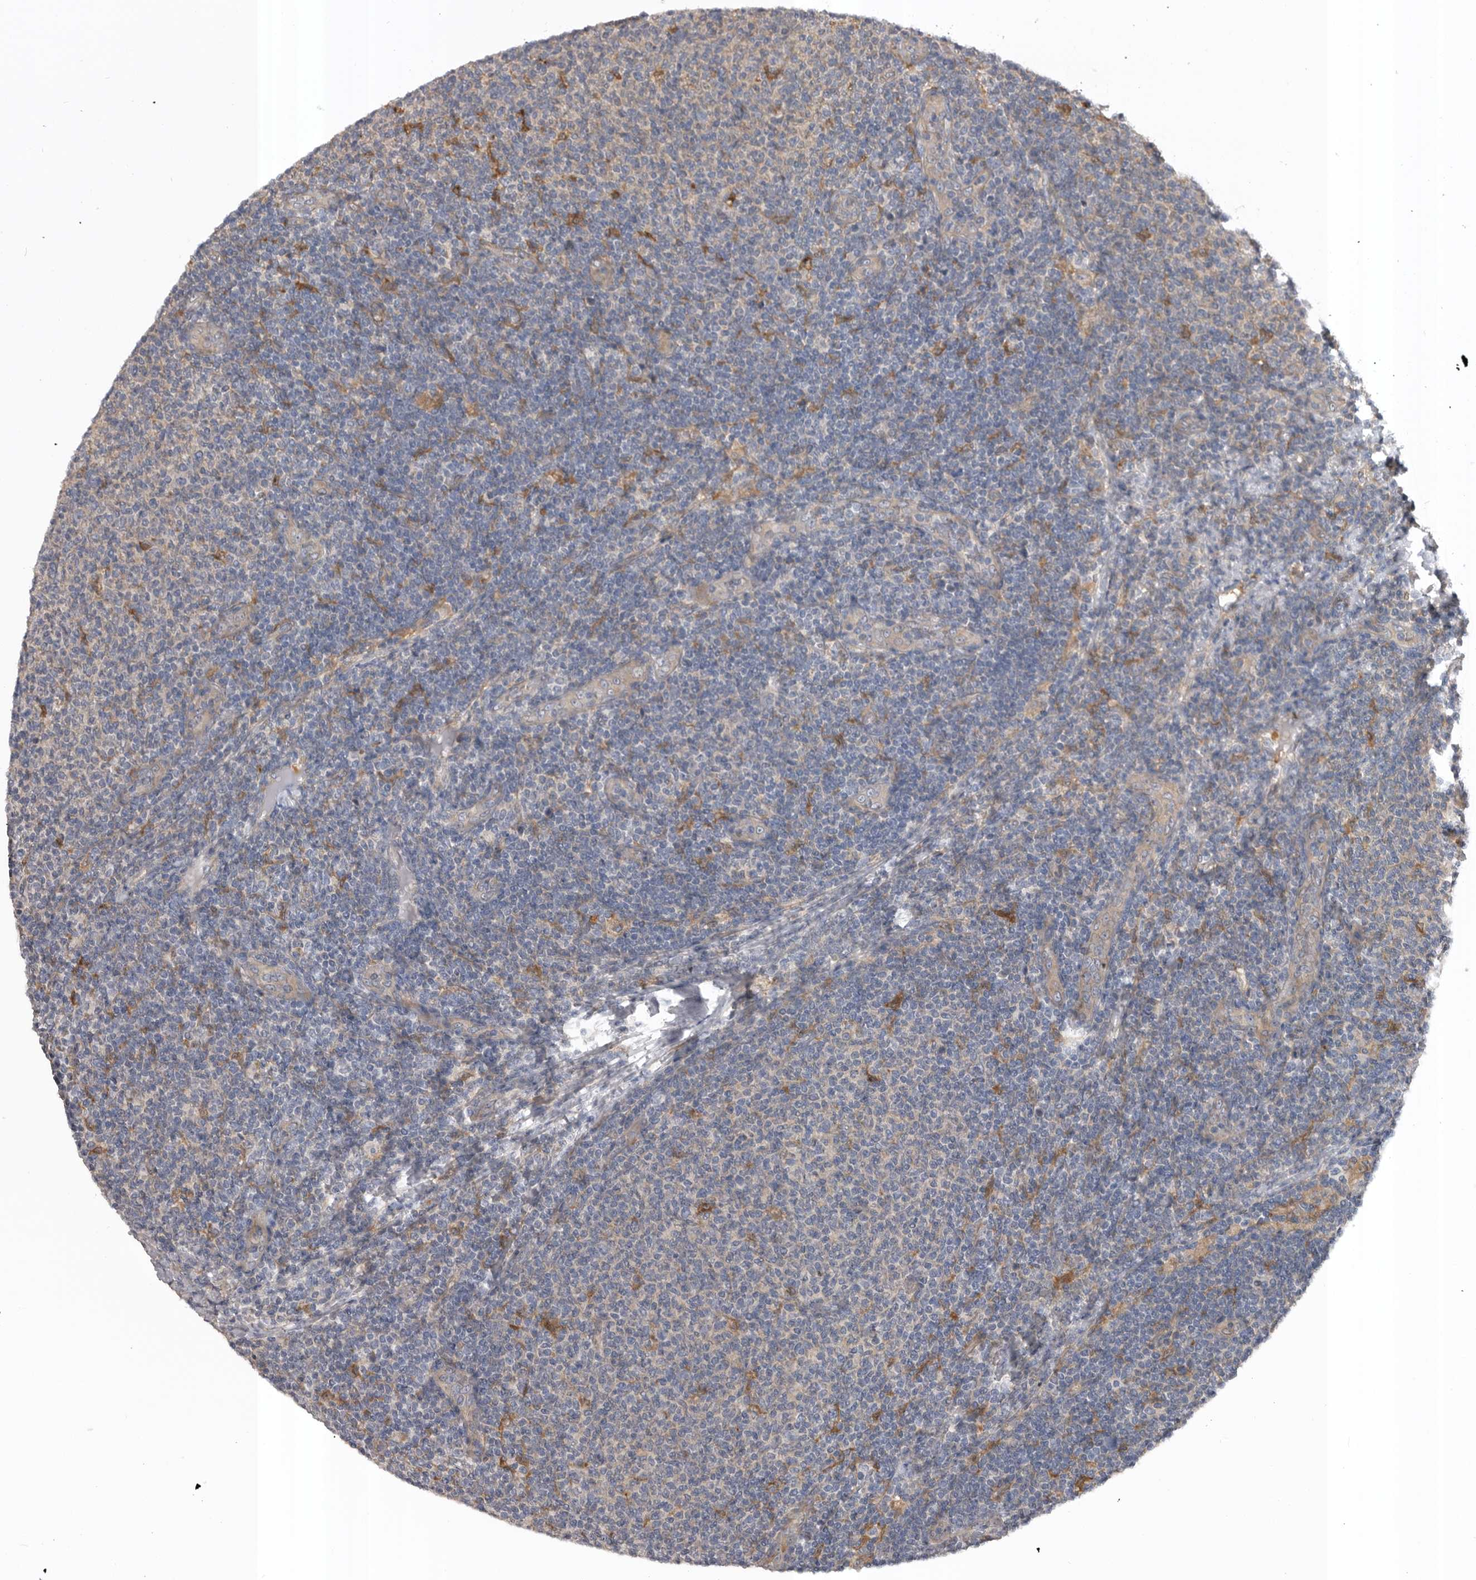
{"staining": {"intensity": "negative", "quantity": "none", "location": "none"}, "tissue": "lymphoma", "cell_type": "Tumor cells", "image_type": "cancer", "snomed": [{"axis": "morphology", "description": "Malignant lymphoma, non-Hodgkin's type, Low grade"}, {"axis": "topography", "description": "Lymph node"}], "caption": "IHC of human low-grade malignant lymphoma, non-Hodgkin's type exhibits no staining in tumor cells.", "gene": "RAB3GAP2", "patient": {"sex": "male", "age": 66}}